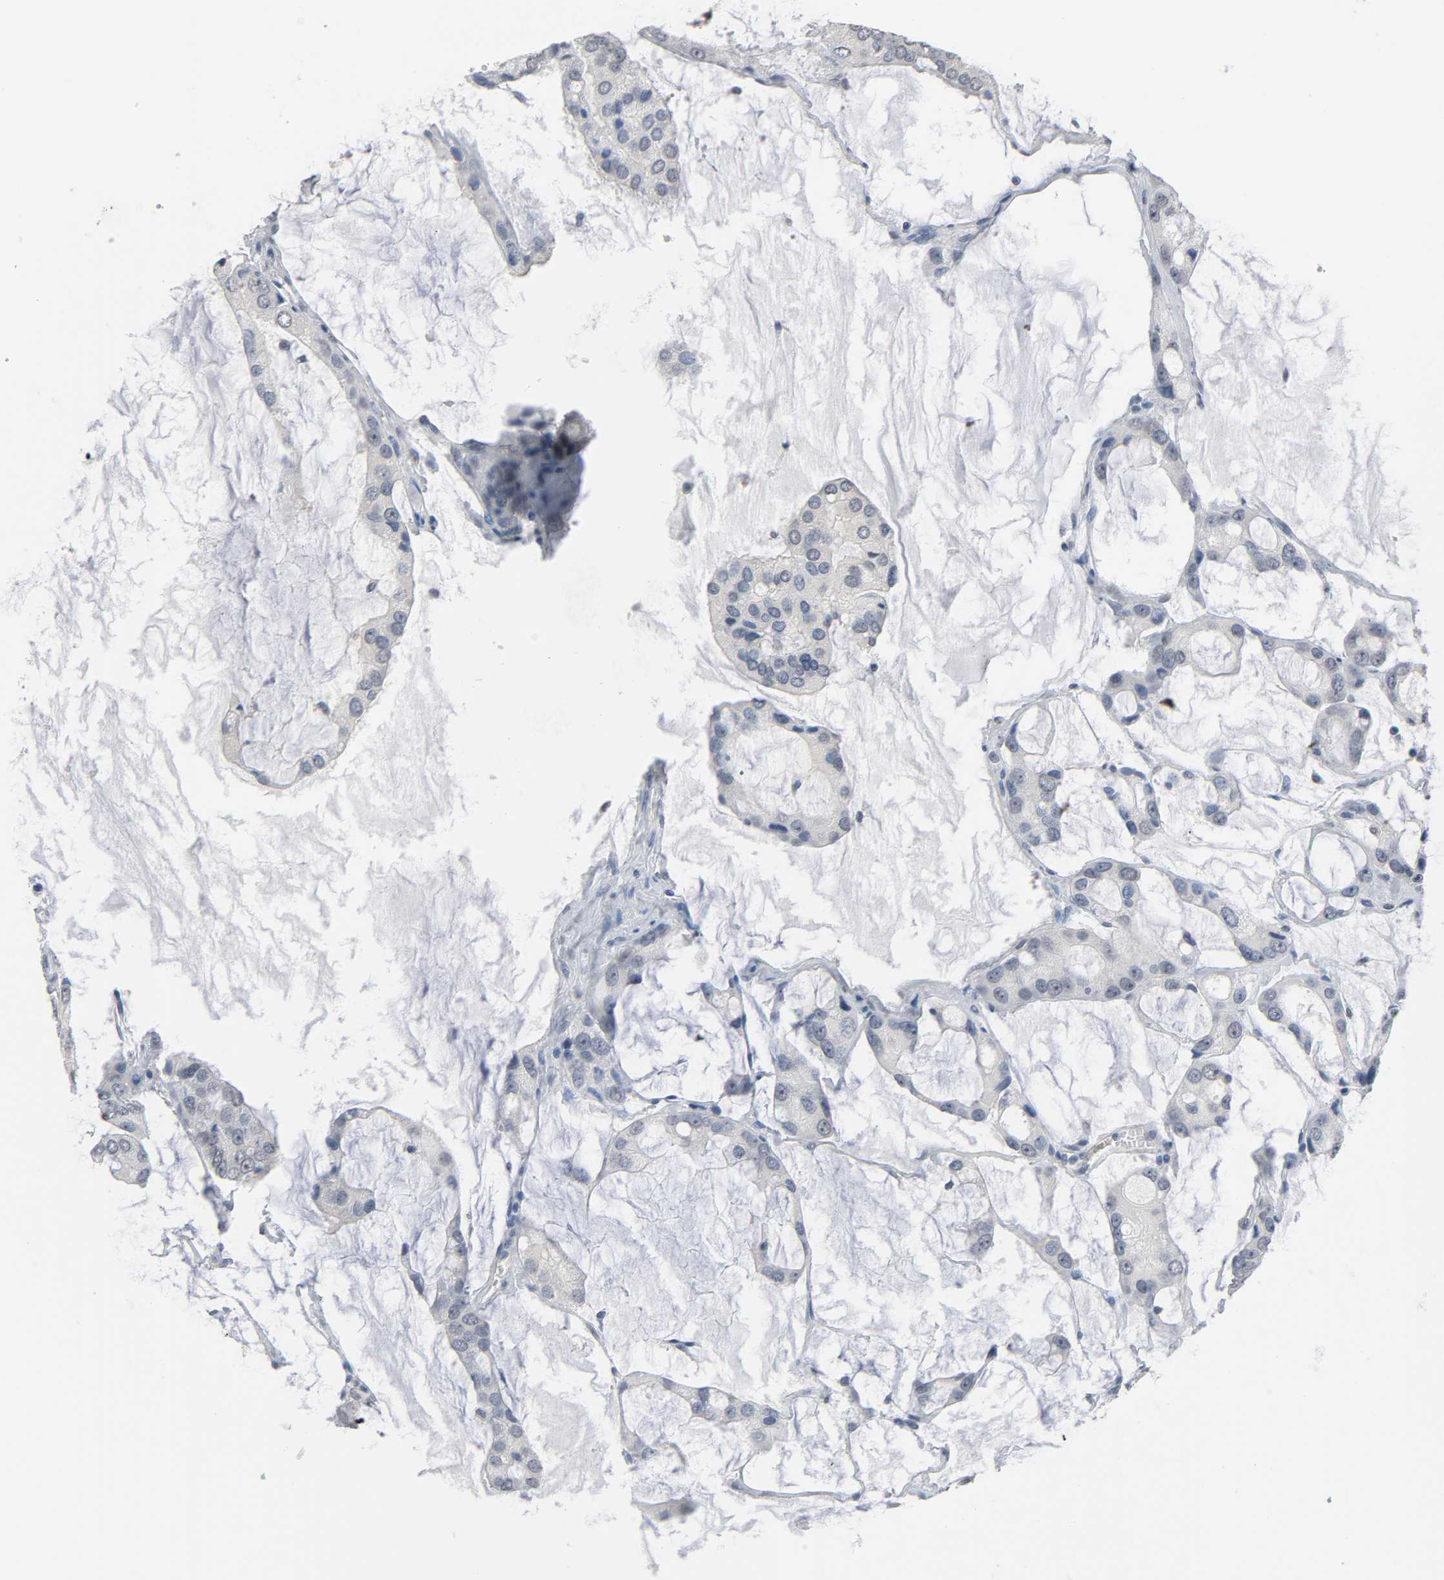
{"staining": {"intensity": "weak", "quantity": "25%-75%", "location": "cytoplasmic/membranous"}, "tissue": "prostate cancer", "cell_type": "Tumor cells", "image_type": "cancer", "snomed": [{"axis": "morphology", "description": "Adenocarcinoma, High grade"}, {"axis": "topography", "description": "Prostate"}], "caption": "This micrograph exhibits immunohistochemistry staining of prostate adenocarcinoma (high-grade), with low weak cytoplasmic/membranous staining in about 25%-75% of tumor cells.", "gene": "ACSS2", "patient": {"sex": "male", "age": 67}}